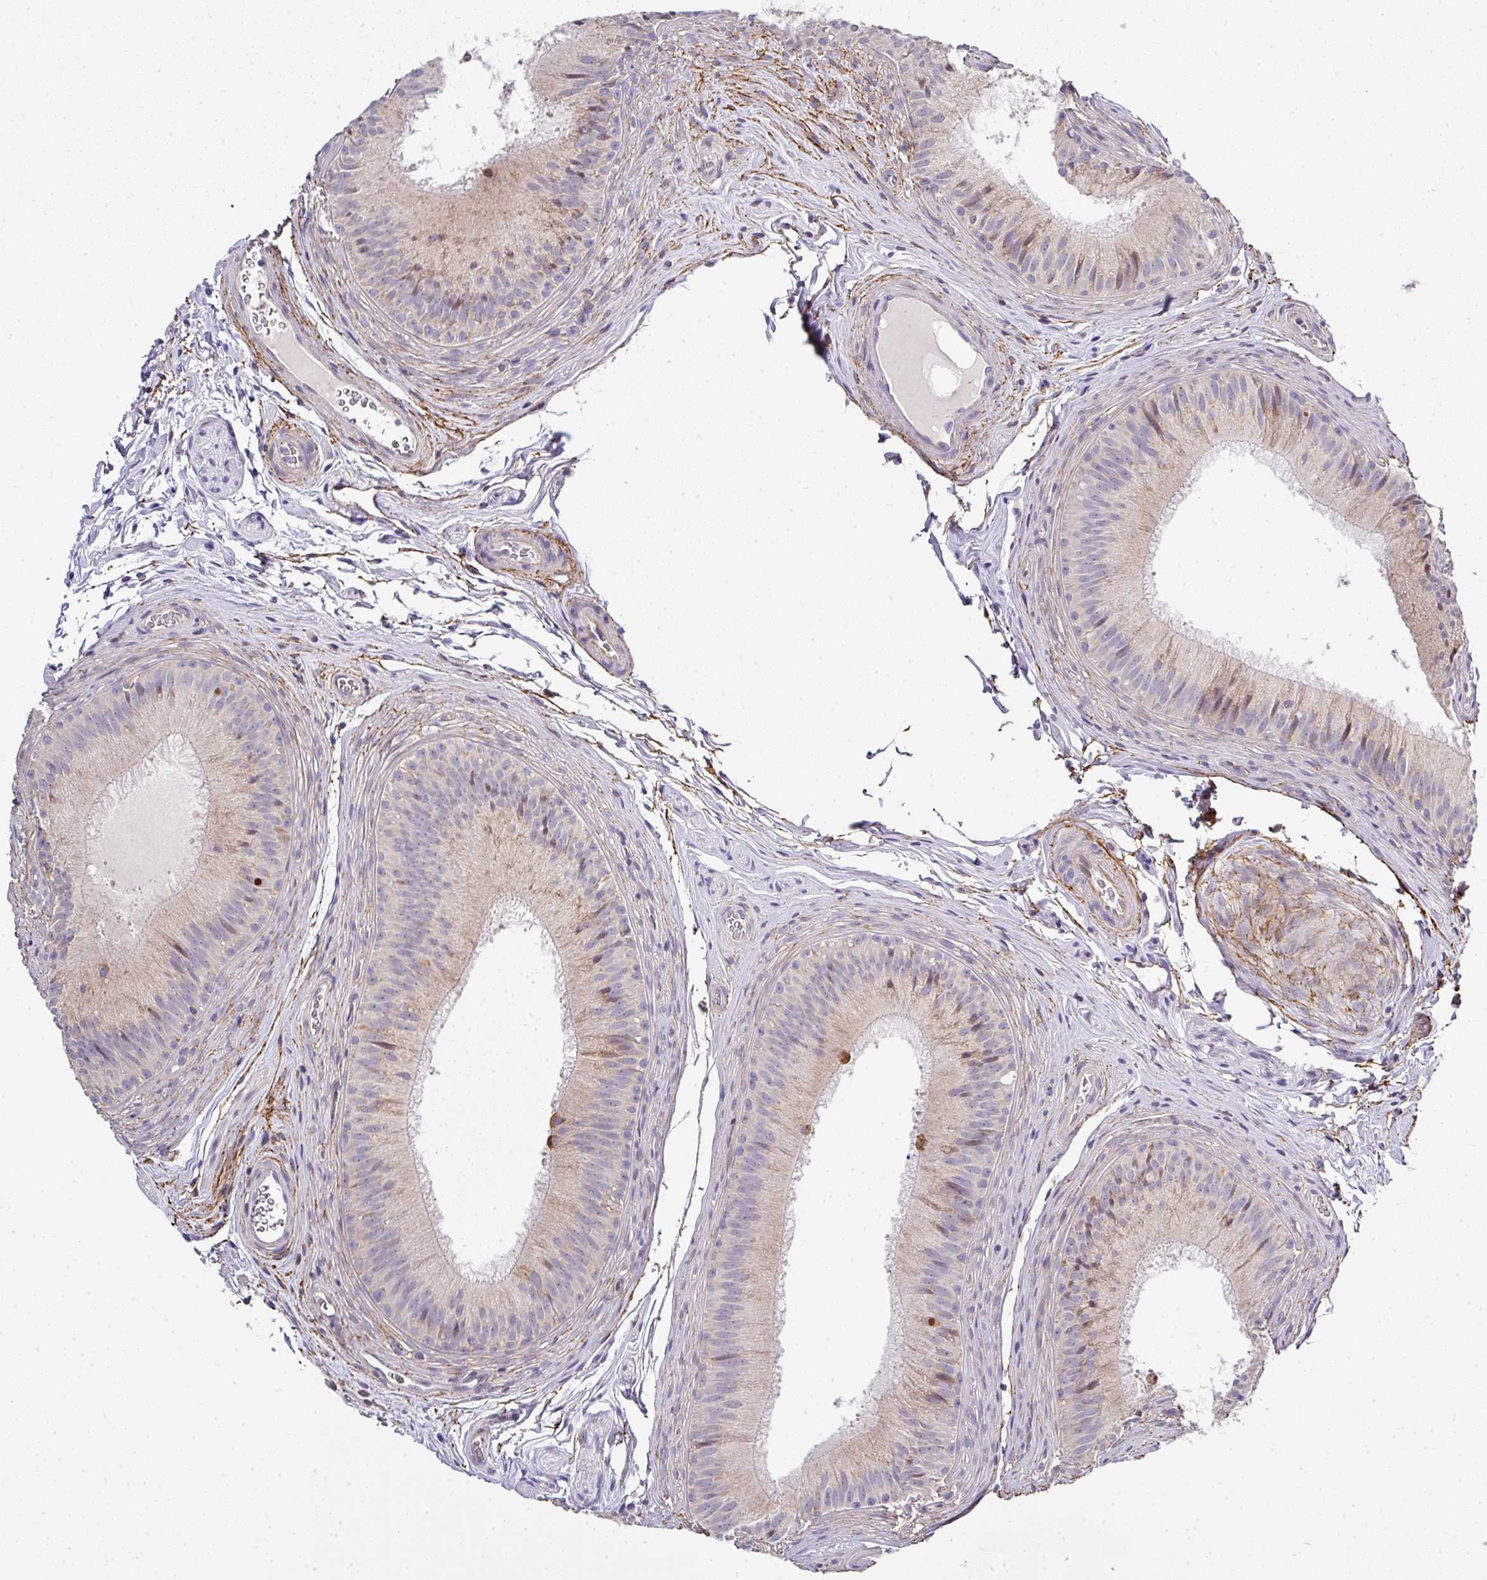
{"staining": {"intensity": "weak", "quantity": "<25%", "location": "cytoplasmic/membranous"}, "tissue": "epididymis", "cell_type": "Glandular cells", "image_type": "normal", "snomed": [{"axis": "morphology", "description": "Normal tissue, NOS"}, {"axis": "topography", "description": "Epididymis"}], "caption": "Micrograph shows no significant protein expression in glandular cells of normal epididymis.", "gene": "STK35", "patient": {"sex": "male", "age": 24}}